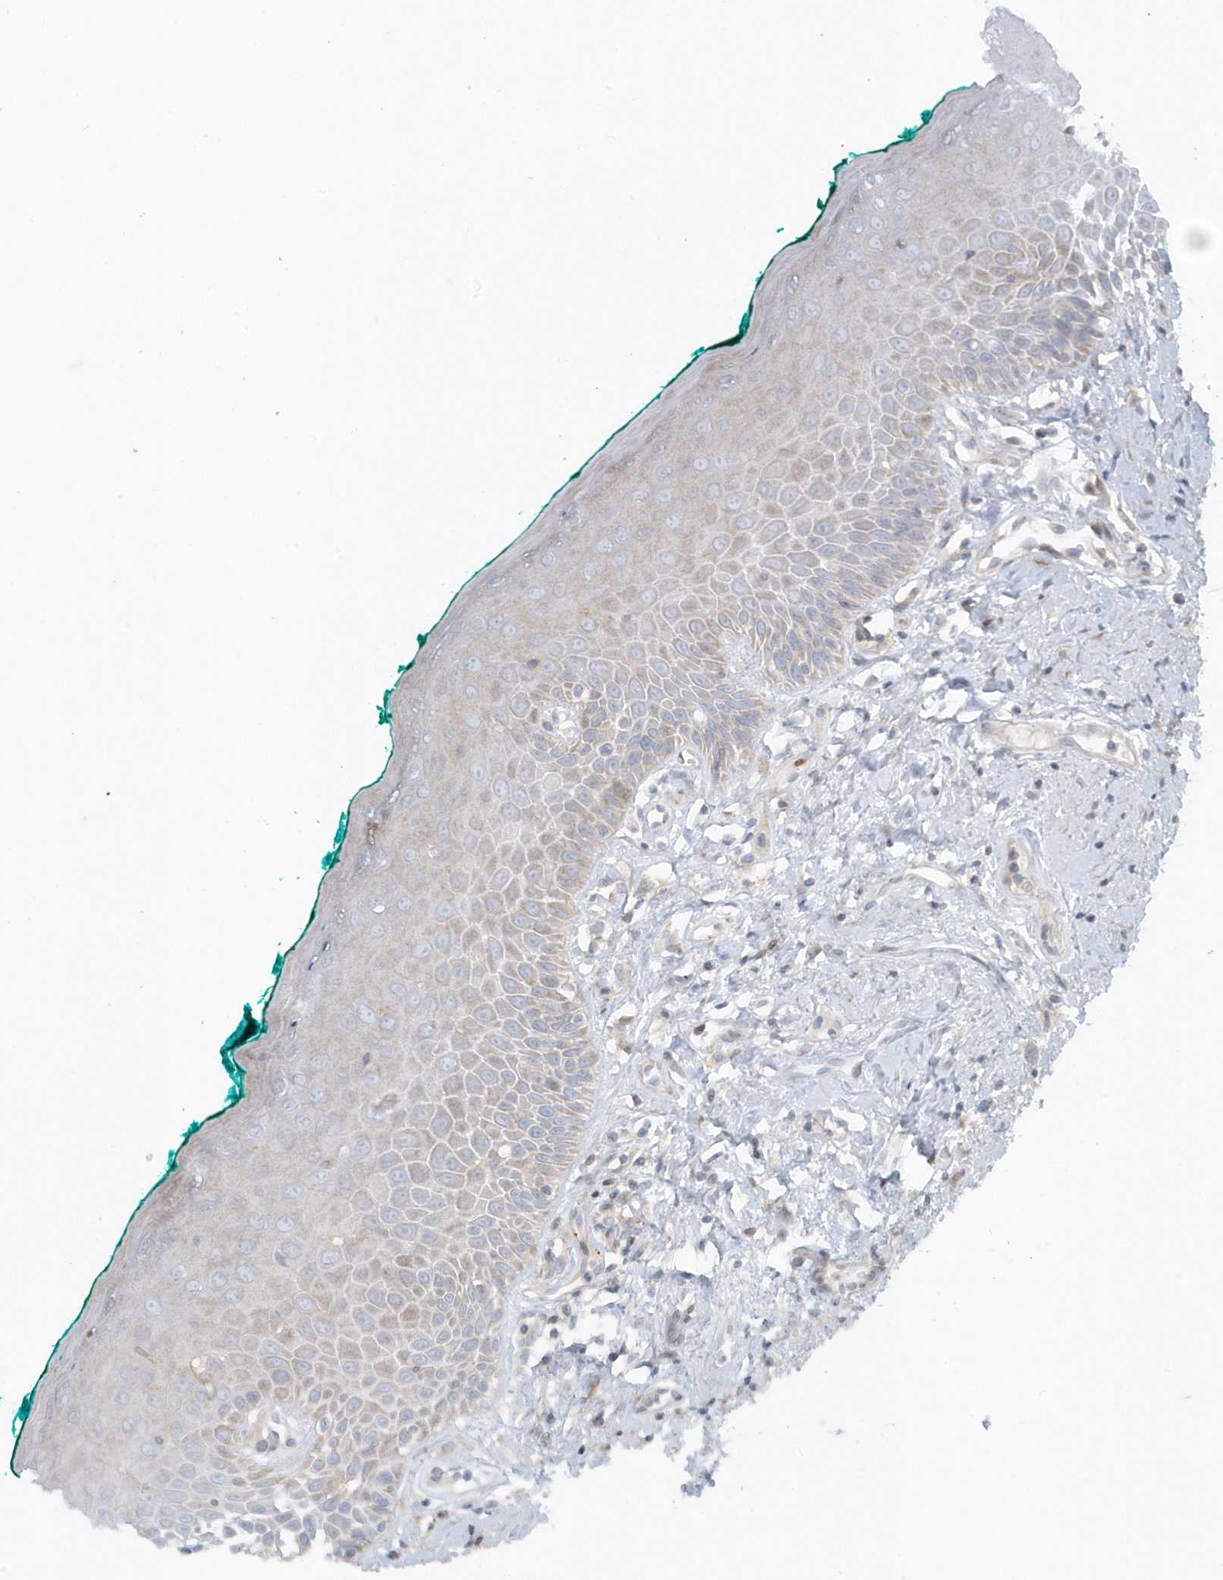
{"staining": {"intensity": "weak", "quantity": "<25%", "location": "cytoplasmic/membranous"}, "tissue": "oral mucosa", "cell_type": "Squamous epithelial cells", "image_type": "normal", "snomed": [{"axis": "morphology", "description": "Normal tissue, NOS"}, {"axis": "topography", "description": "Oral tissue"}], "caption": "Immunohistochemistry (IHC) photomicrograph of unremarkable oral mucosa stained for a protein (brown), which exhibits no positivity in squamous epithelial cells.", "gene": "CACNB2", "patient": {"sex": "female", "age": 70}}